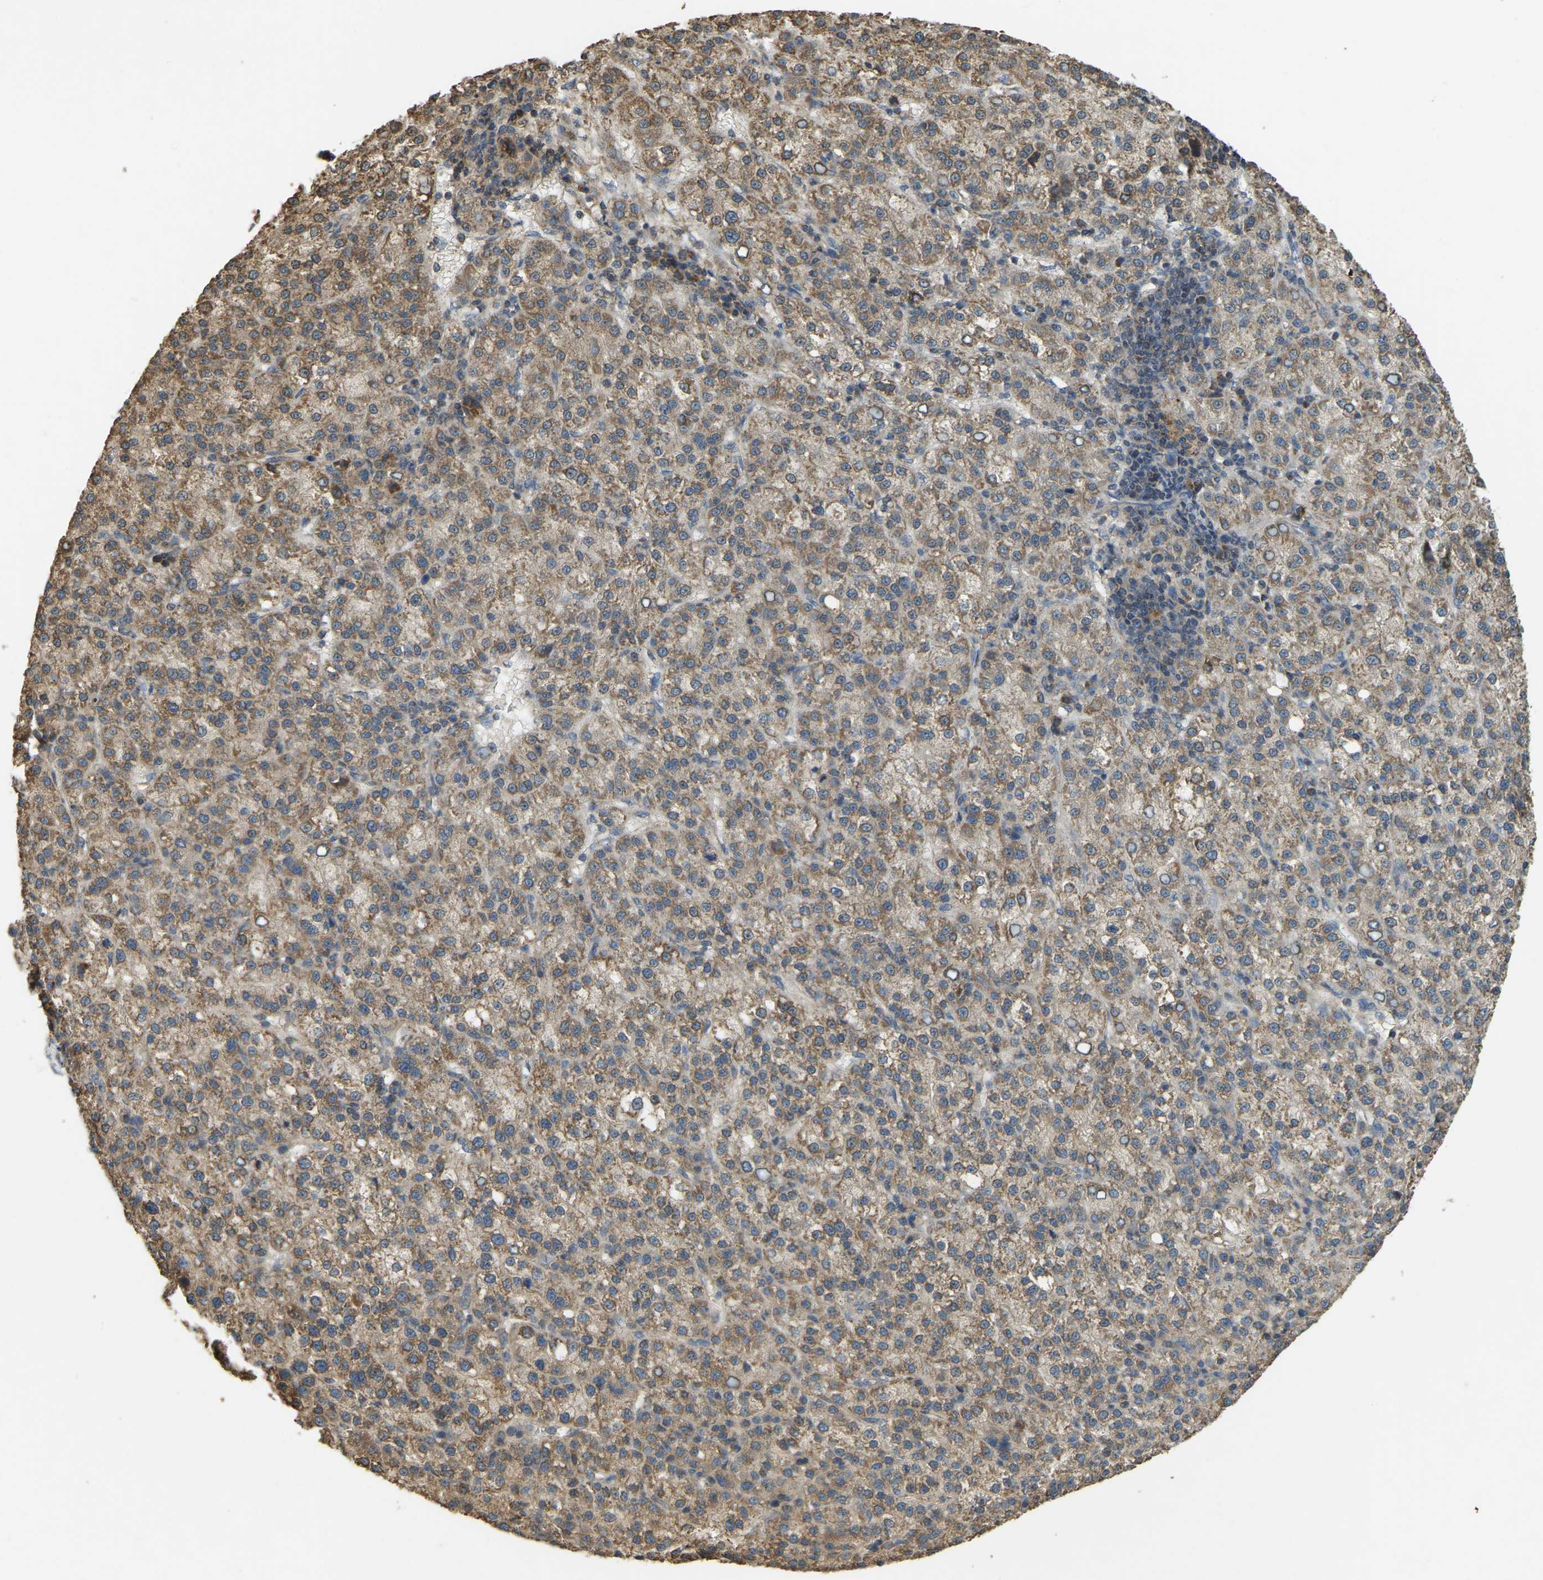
{"staining": {"intensity": "moderate", "quantity": ">75%", "location": "cytoplasmic/membranous"}, "tissue": "liver cancer", "cell_type": "Tumor cells", "image_type": "cancer", "snomed": [{"axis": "morphology", "description": "Carcinoma, Hepatocellular, NOS"}, {"axis": "topography", "description": "Liver"}], "caption": "Protein expression analysis of human liver cancer (hepatocellular carcinoma) reveals moderate cytoplasmic/membranous positivity in approximately >75% of tumor cells.", "gene": "GNG2", "patient": {"sex": "female", "age": 58}}